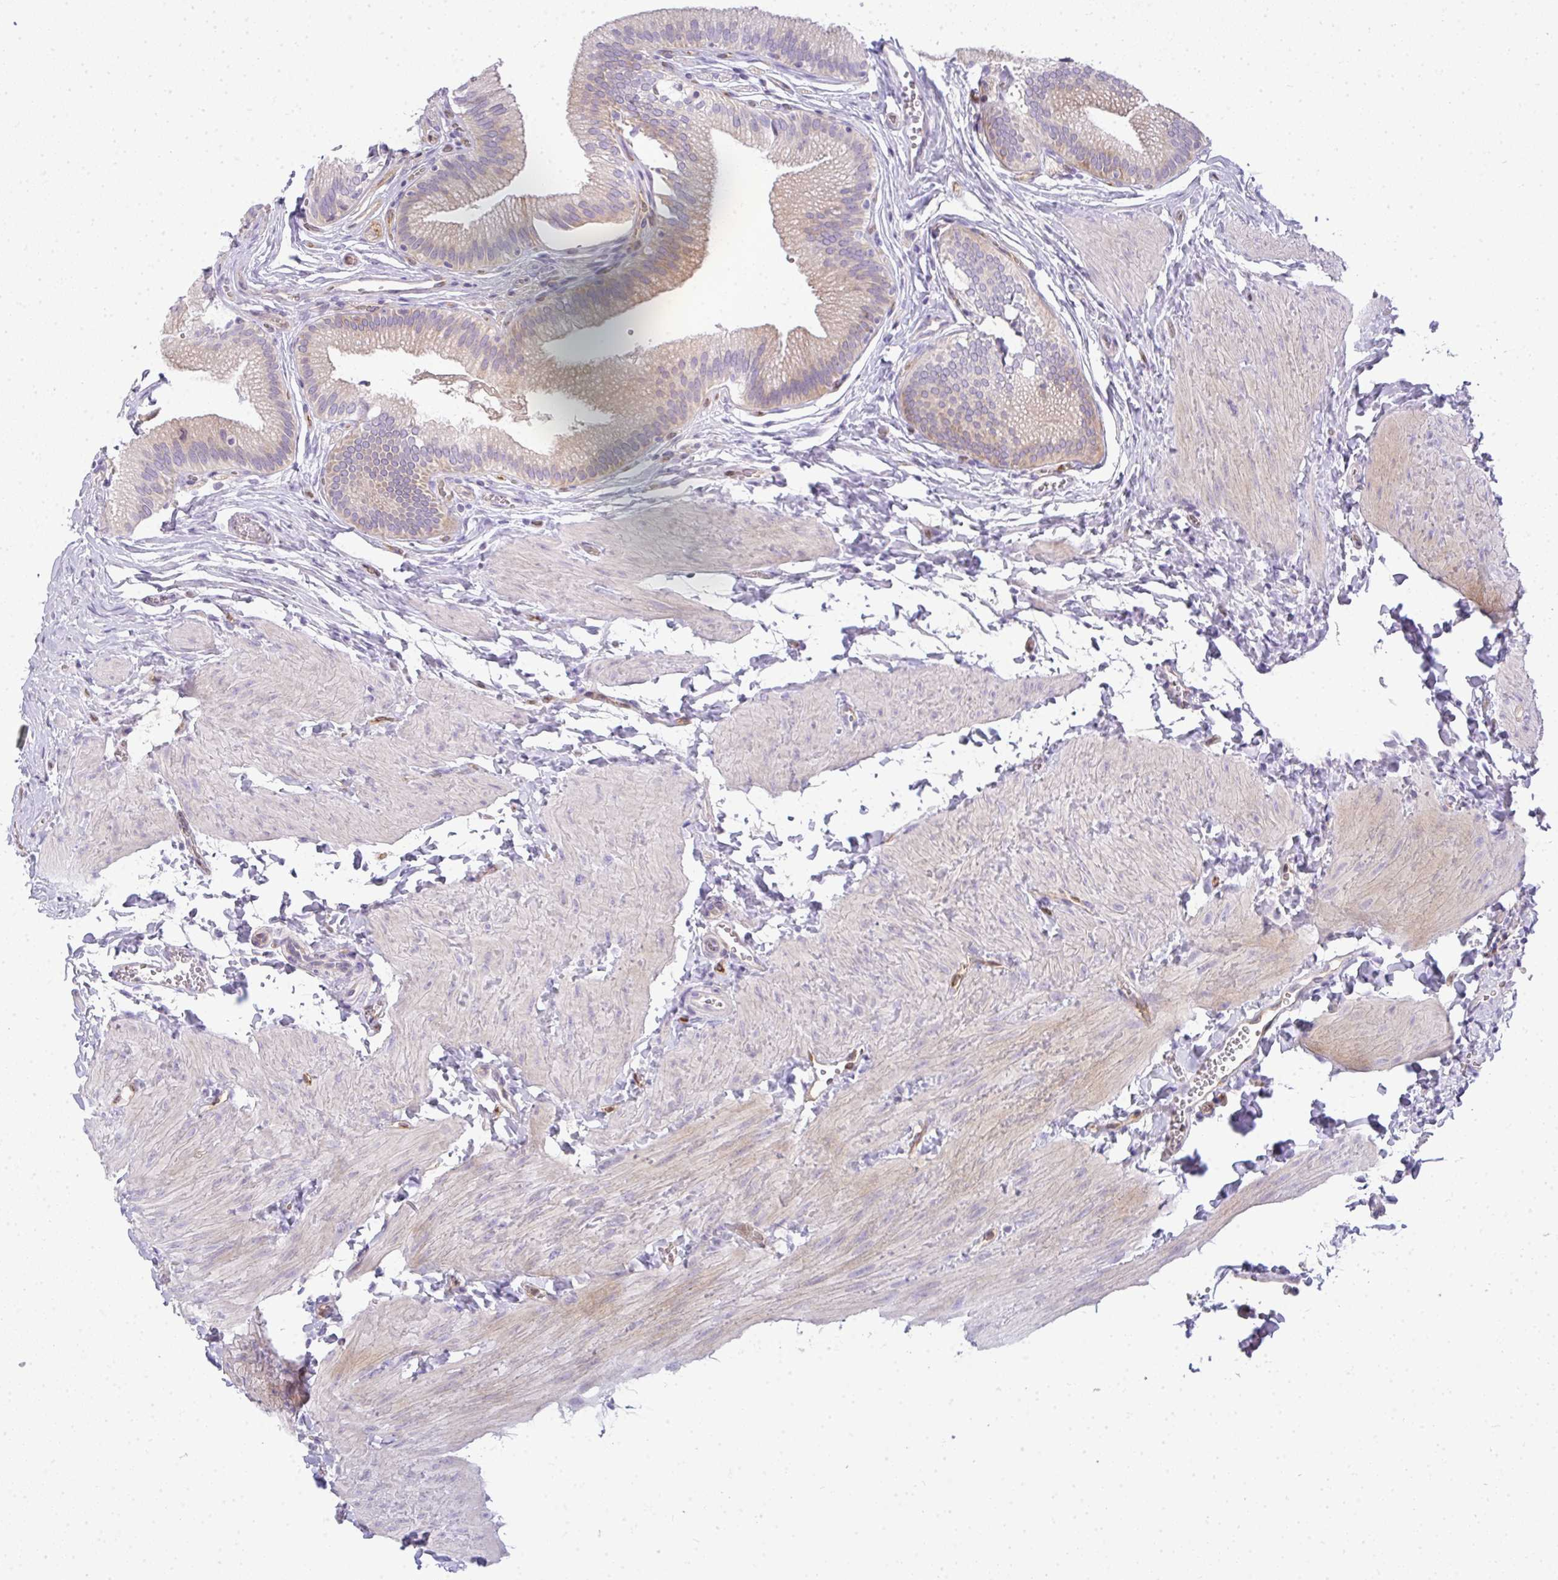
{"staining": {"intensity": "moderate", "quantity": "<25%", "location": "cytoplasmic/membranous"}, "tissue": "gallbladder", "cell_type": "Glandular cells", "image_type": "normal", "snomed": [{"axis": "morphology", "description": "Normal tissue, NOS"}, {"axis": "topography", "description": "Gallbladder"}, {"axis": "topography", "description": "Peripheral nerve tissue"}], "caption": "Normal gallbladder reveals moderate cytoplasmic/membranous expression in about <25% of glandular cells, visualized by immunohistochemistry. The staining was performed using DAB to visualize the protein expression in brown, while the nuclei were stained in blue with hematoxylin (Magnification: 20x).", "gene": "LIPE", "patient": {"sex": "male", "age": 17}}